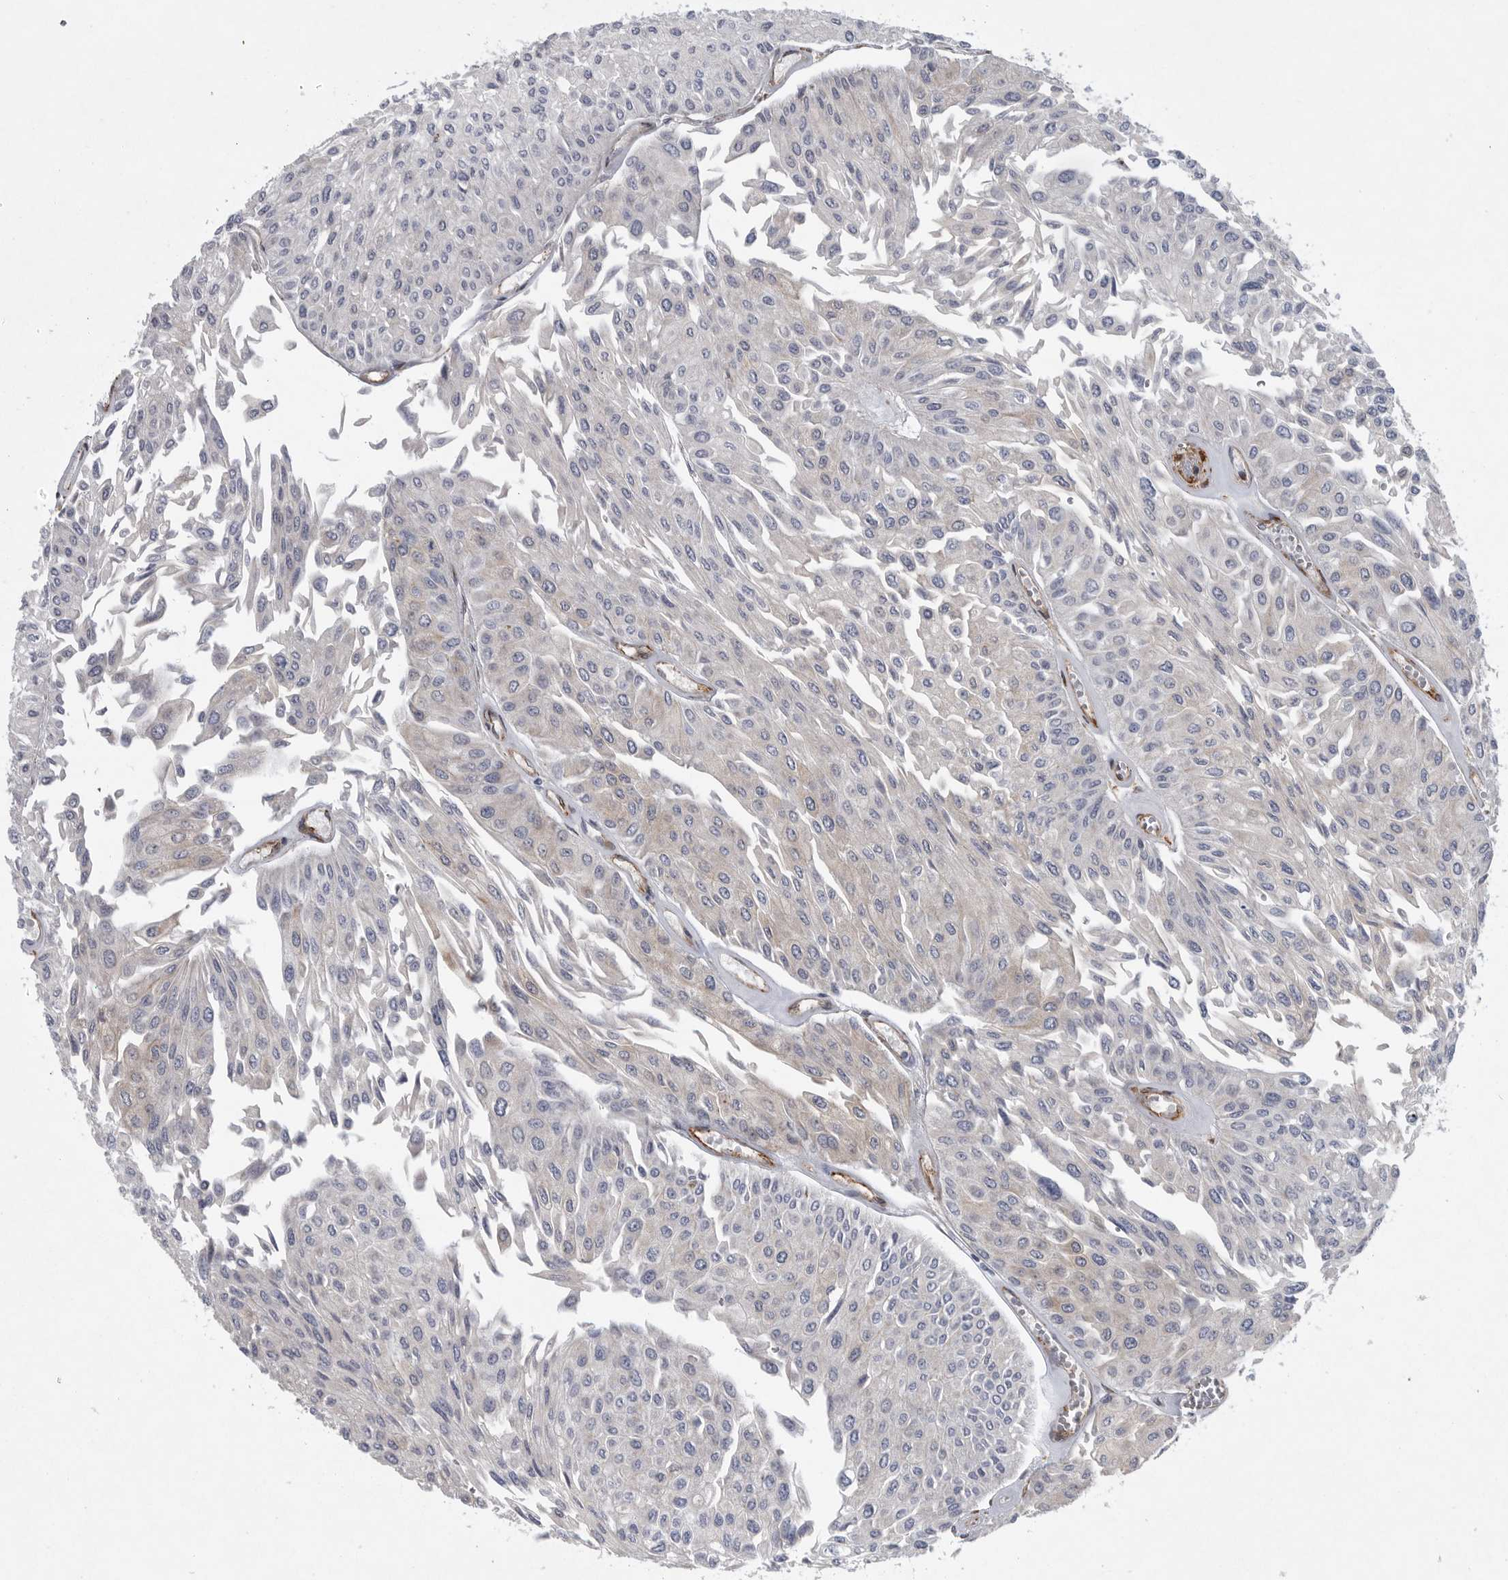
{"staining": {"intensity": "negative", "quantity": "none", "location": "none"}, "tissue": "urothelial cancer", "cell_type": "Tumor cells", "image_type": "cancer", "snomed": [{"axis": "morphology", "description": "Urothelial carcinoma, Low grade"}, {"axis": "topography", "description": "Urinary bladder"}], "caption": "The IHC photomicrograph has no significant expression in tumor cells of low-grade urothelial carcinoma tissue.", "gene": "MINPP1", "patient": {"sex": "male", "age": 67}}